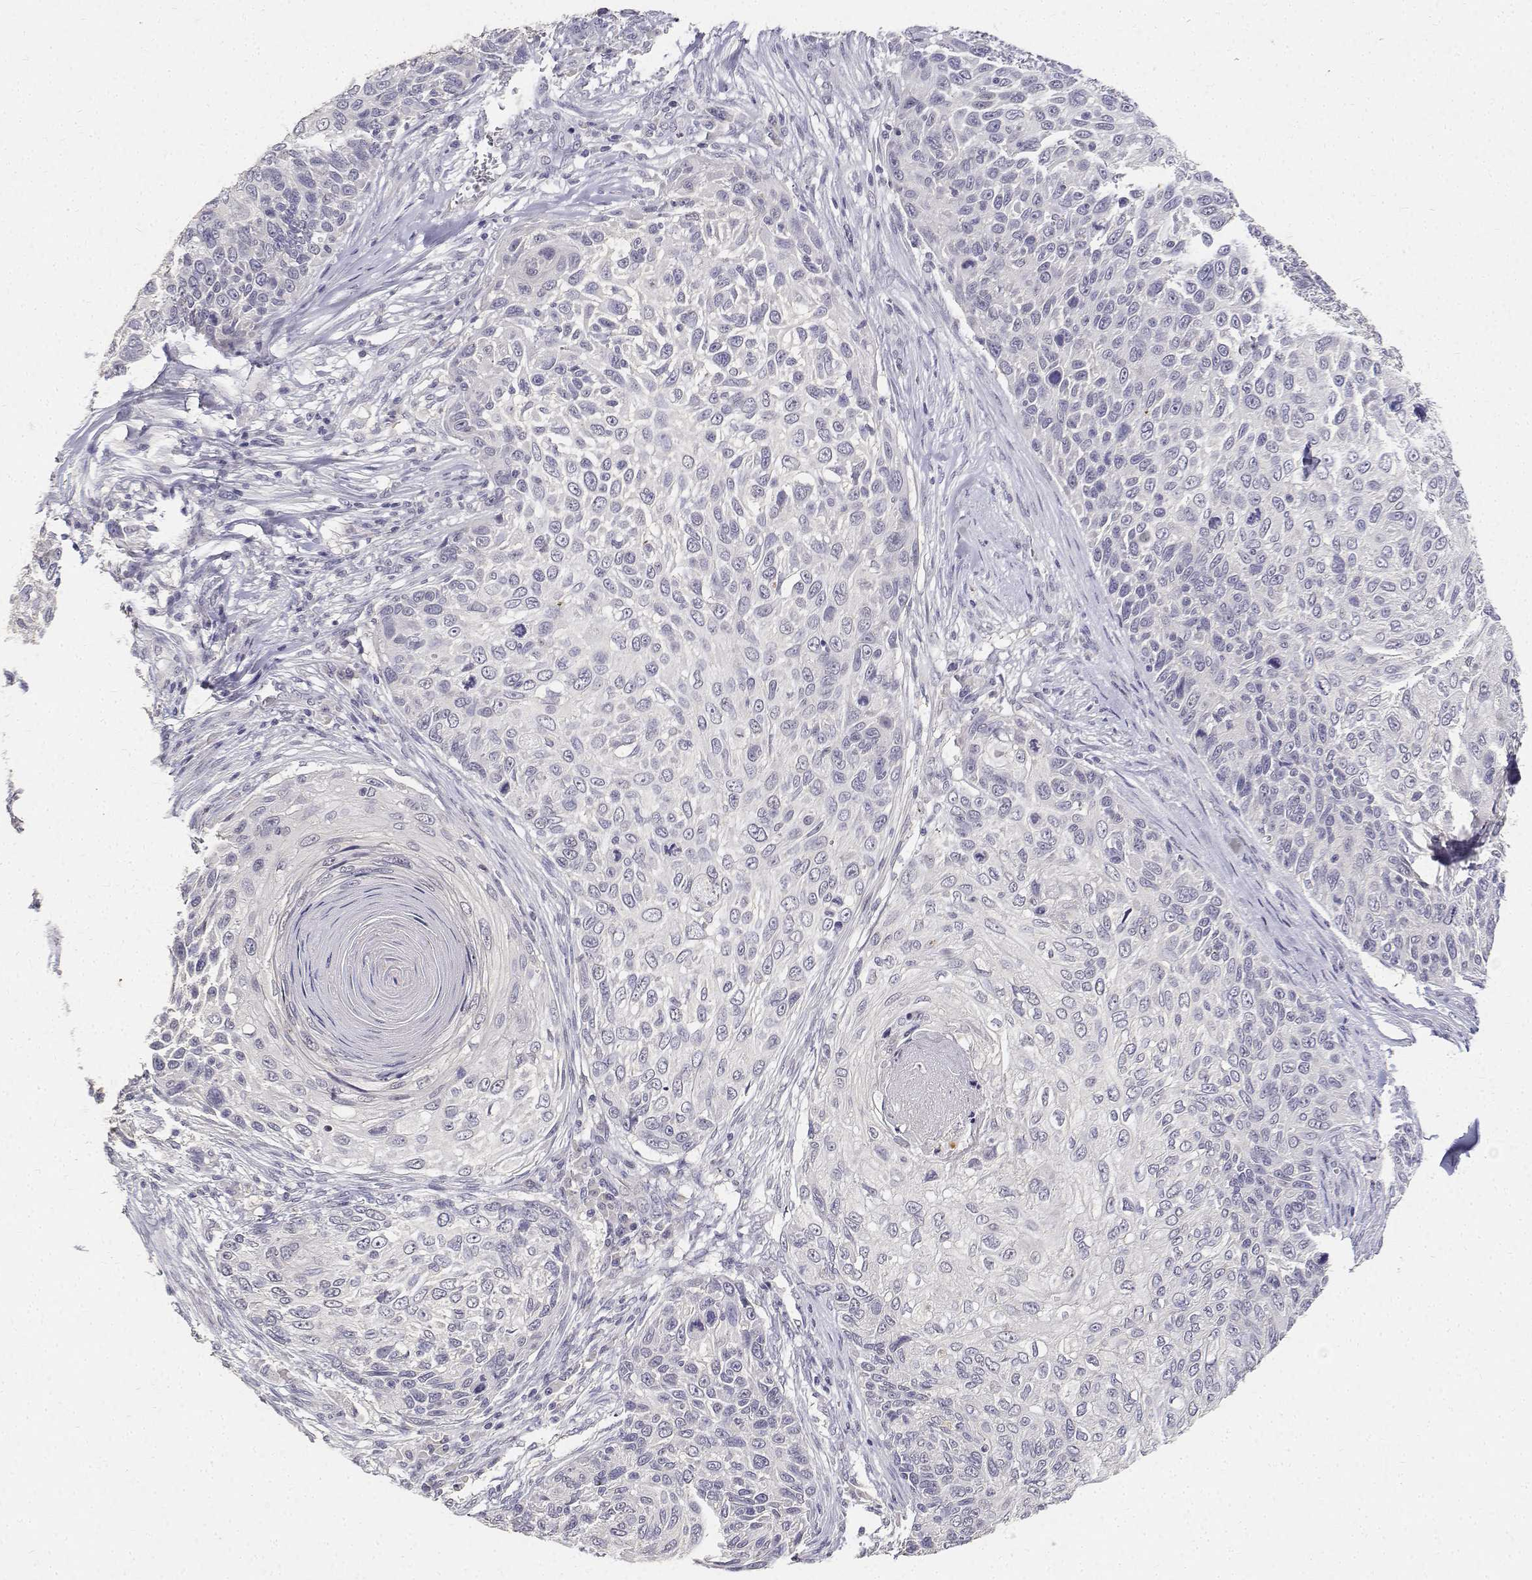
{"staining": {"intensity": "negative", "quantity": "none", "location": "none"}, "tissue": "skin cancer", "cell_type": "Tumor cells", "image_type": "cancer", "snomed": [{"axis": "morphology", "description": "Squamous cell carcinoma, NOS"}, {"axis": "topography", "description": "Skin"}], "caption": "DAB (3,3'-diaminobenzidine) immunohistochemical staining of human skin cancer demonstrates no significant staining in tumor cells.", "gene": "PAEP", "patient": {"sex": "male", "age": 92}}